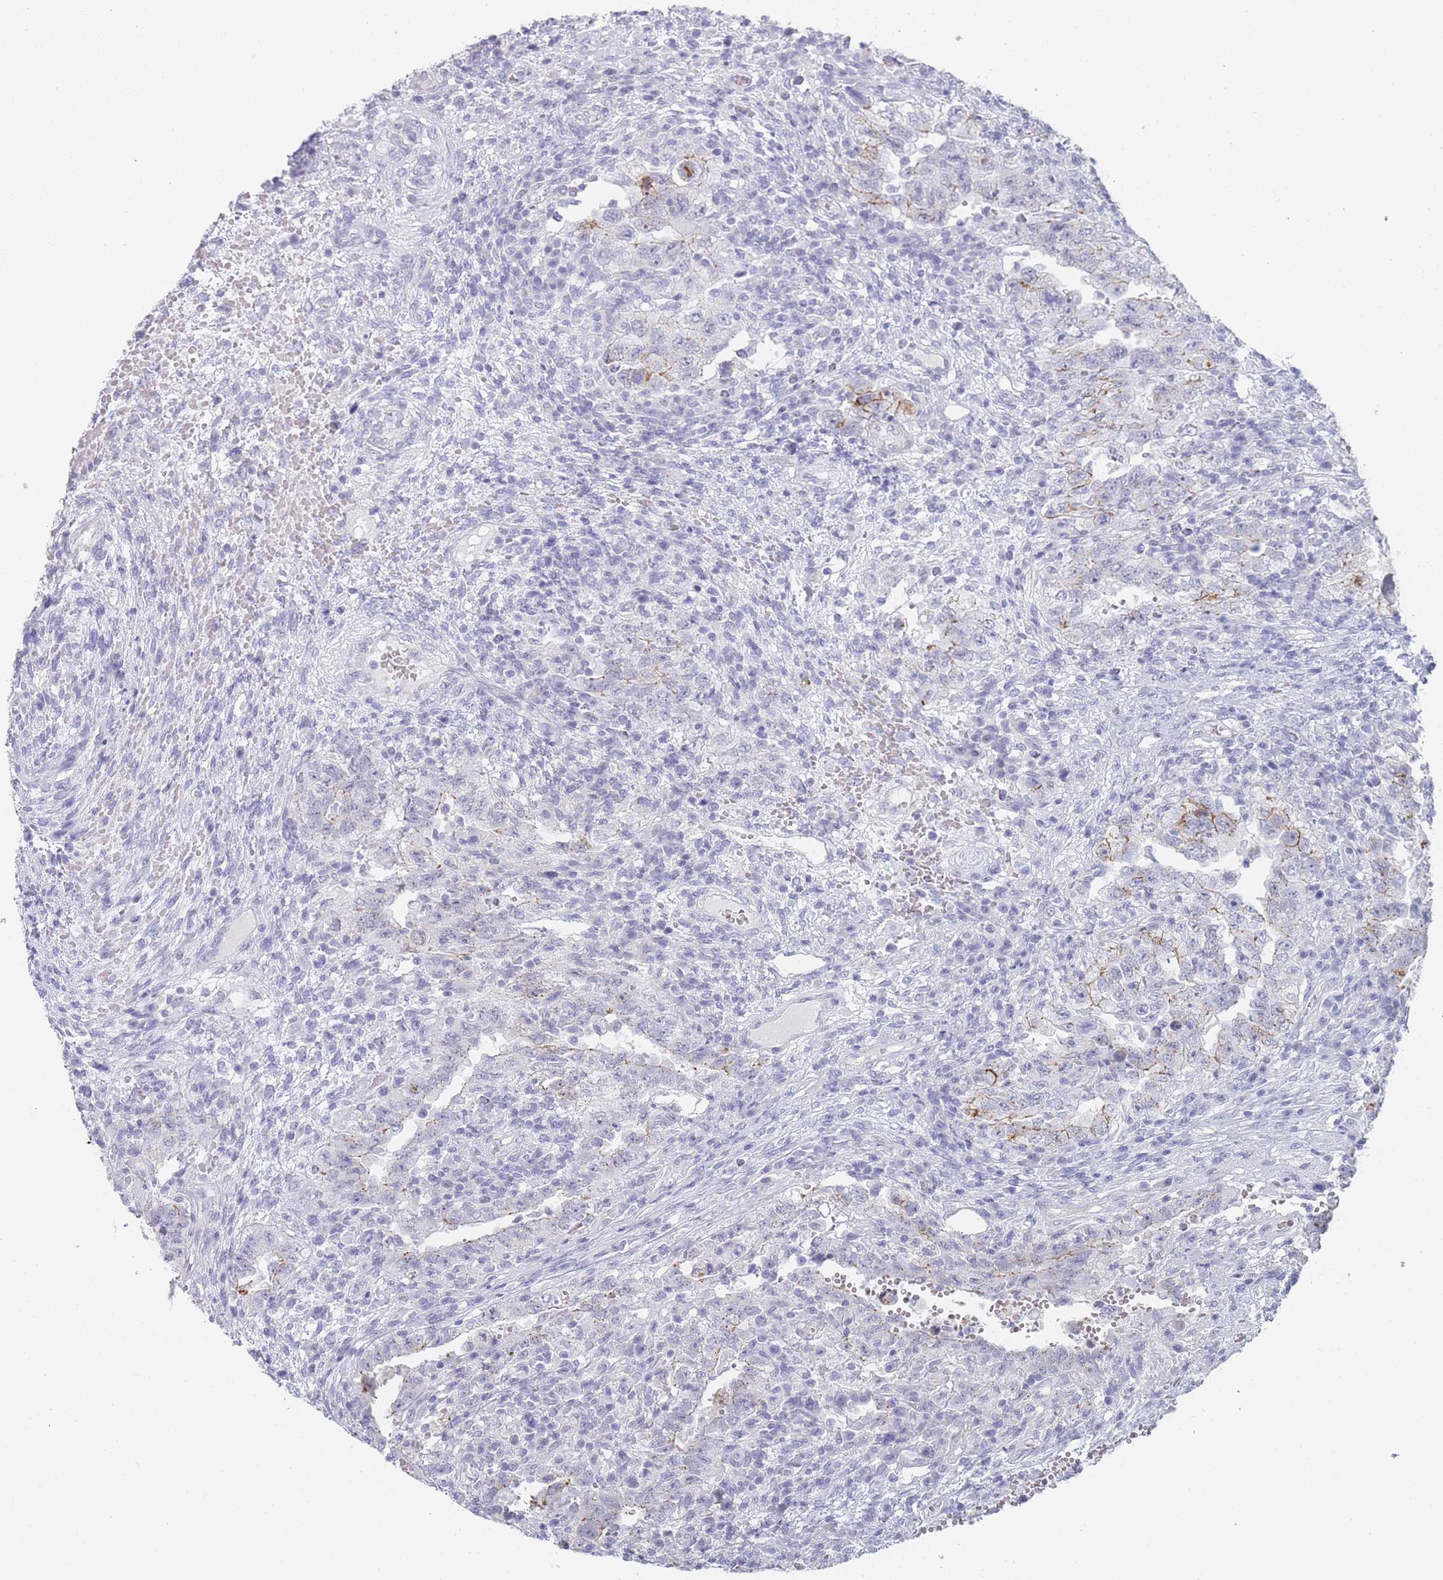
{"staining": {"intensity": "negative", "quantity": "none", "location": "none"}, "tissue": "testis cancer", "cell_type": "Tumor cells", "image_type": "cancer", "snomed": [{"axis": "morphology", "description": "Carcinoma, Embryonal, NOS"}, {"axis": "topography", "description": "Testis"}], "caption": "Tumor cells show no significant protein expression in testis cancer.", "gene": "IMPG1", "patient": {"sex": "male", "age": 26}}